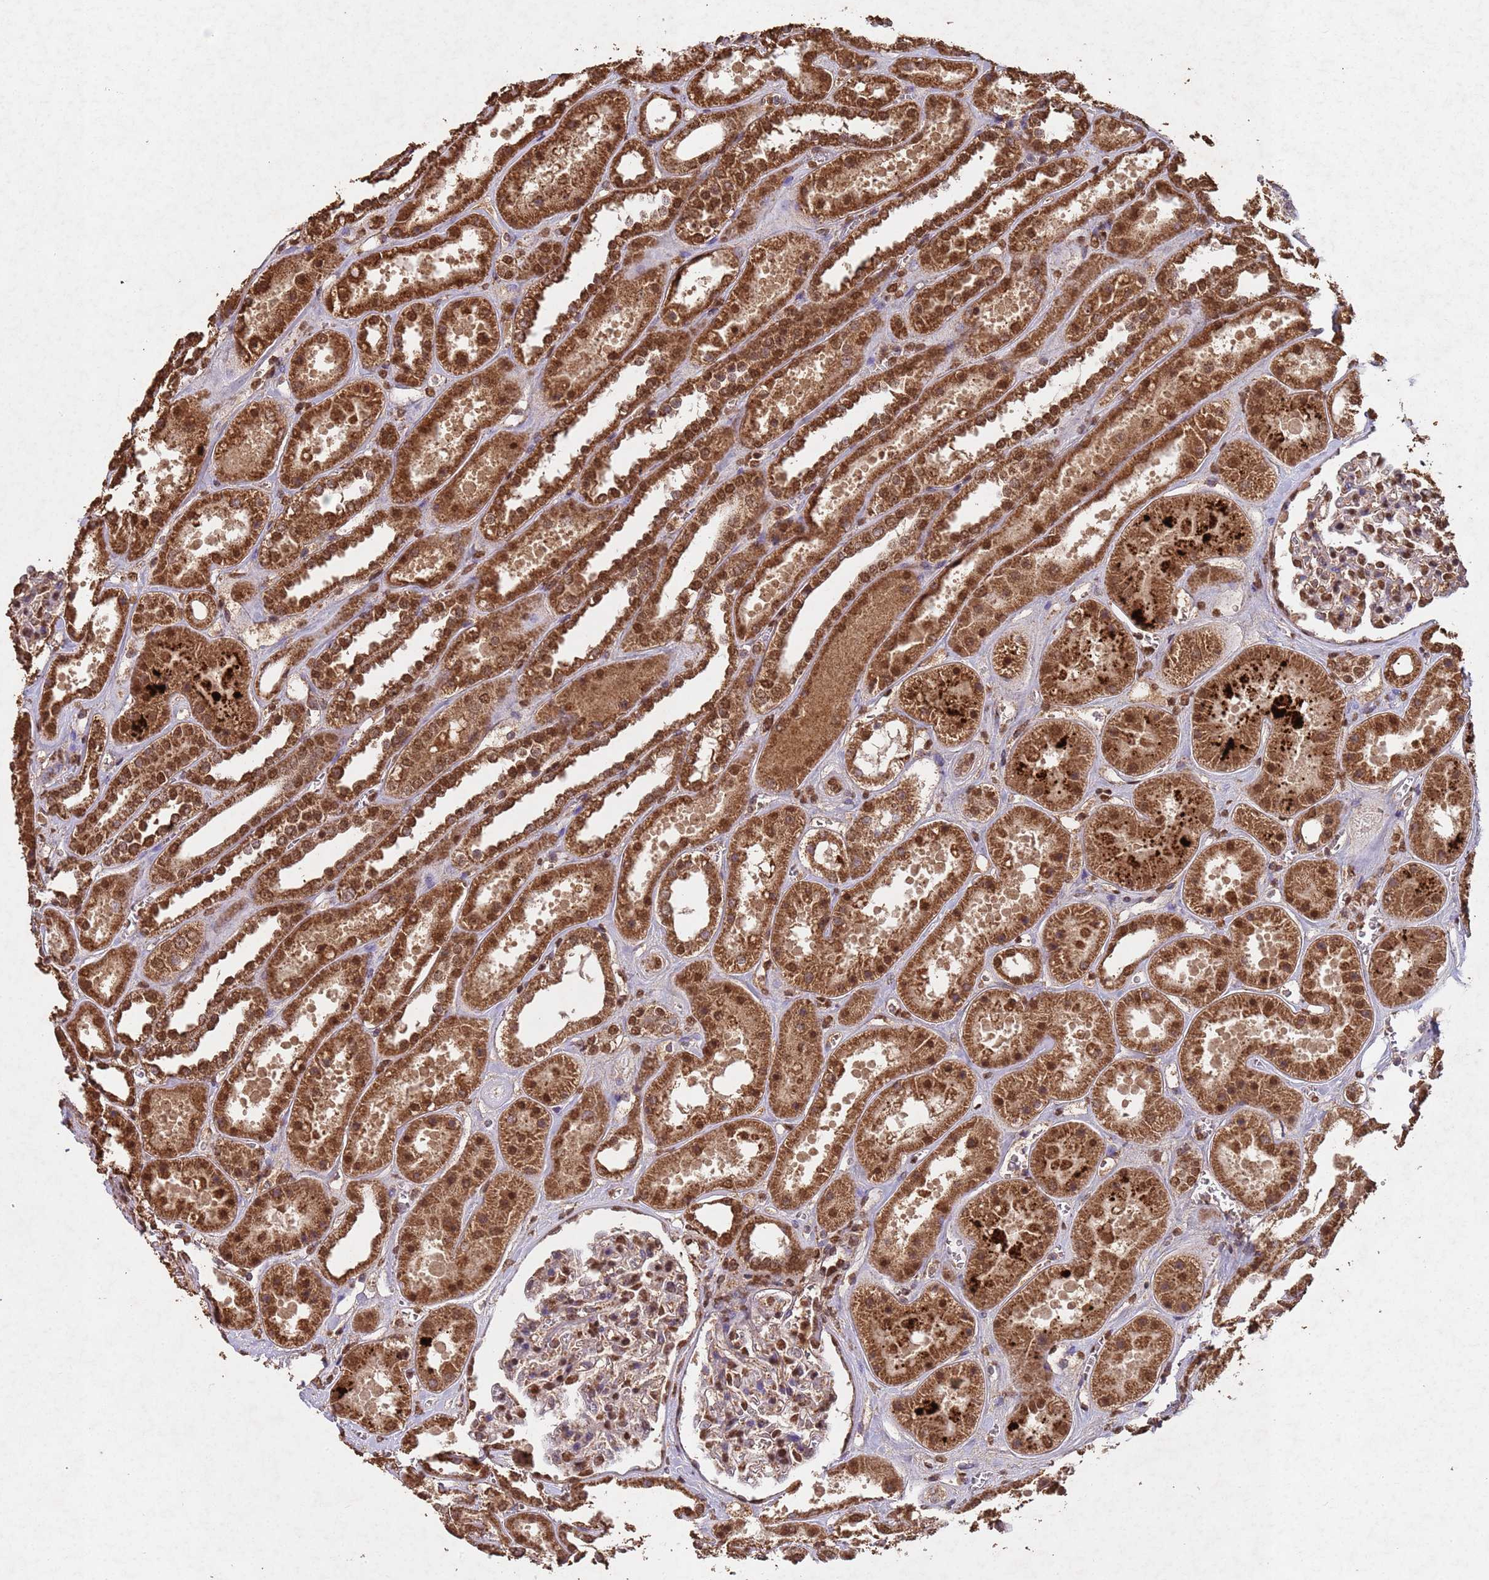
{"staining": {"intensity": "moderate", "quantity": ">75%", "location": "nuclear"}, "tissue": "kidney", "cell_type": "Cells in glomeruli", "image_type": "normal", "snomed": [{"axis": "morphology", "description": "Normal tissue, NOS"}, {"axis": "topography", "description": "Kidney"}], "caption": "The photomicrograph exhibits immunohistochemical staining of normal kidney. There is moderate nuclear staining is seen in approximately >75% of cells in glomeruli.", "gene": "HDAC10", "patient": {"sex": "female", "age": 41}}